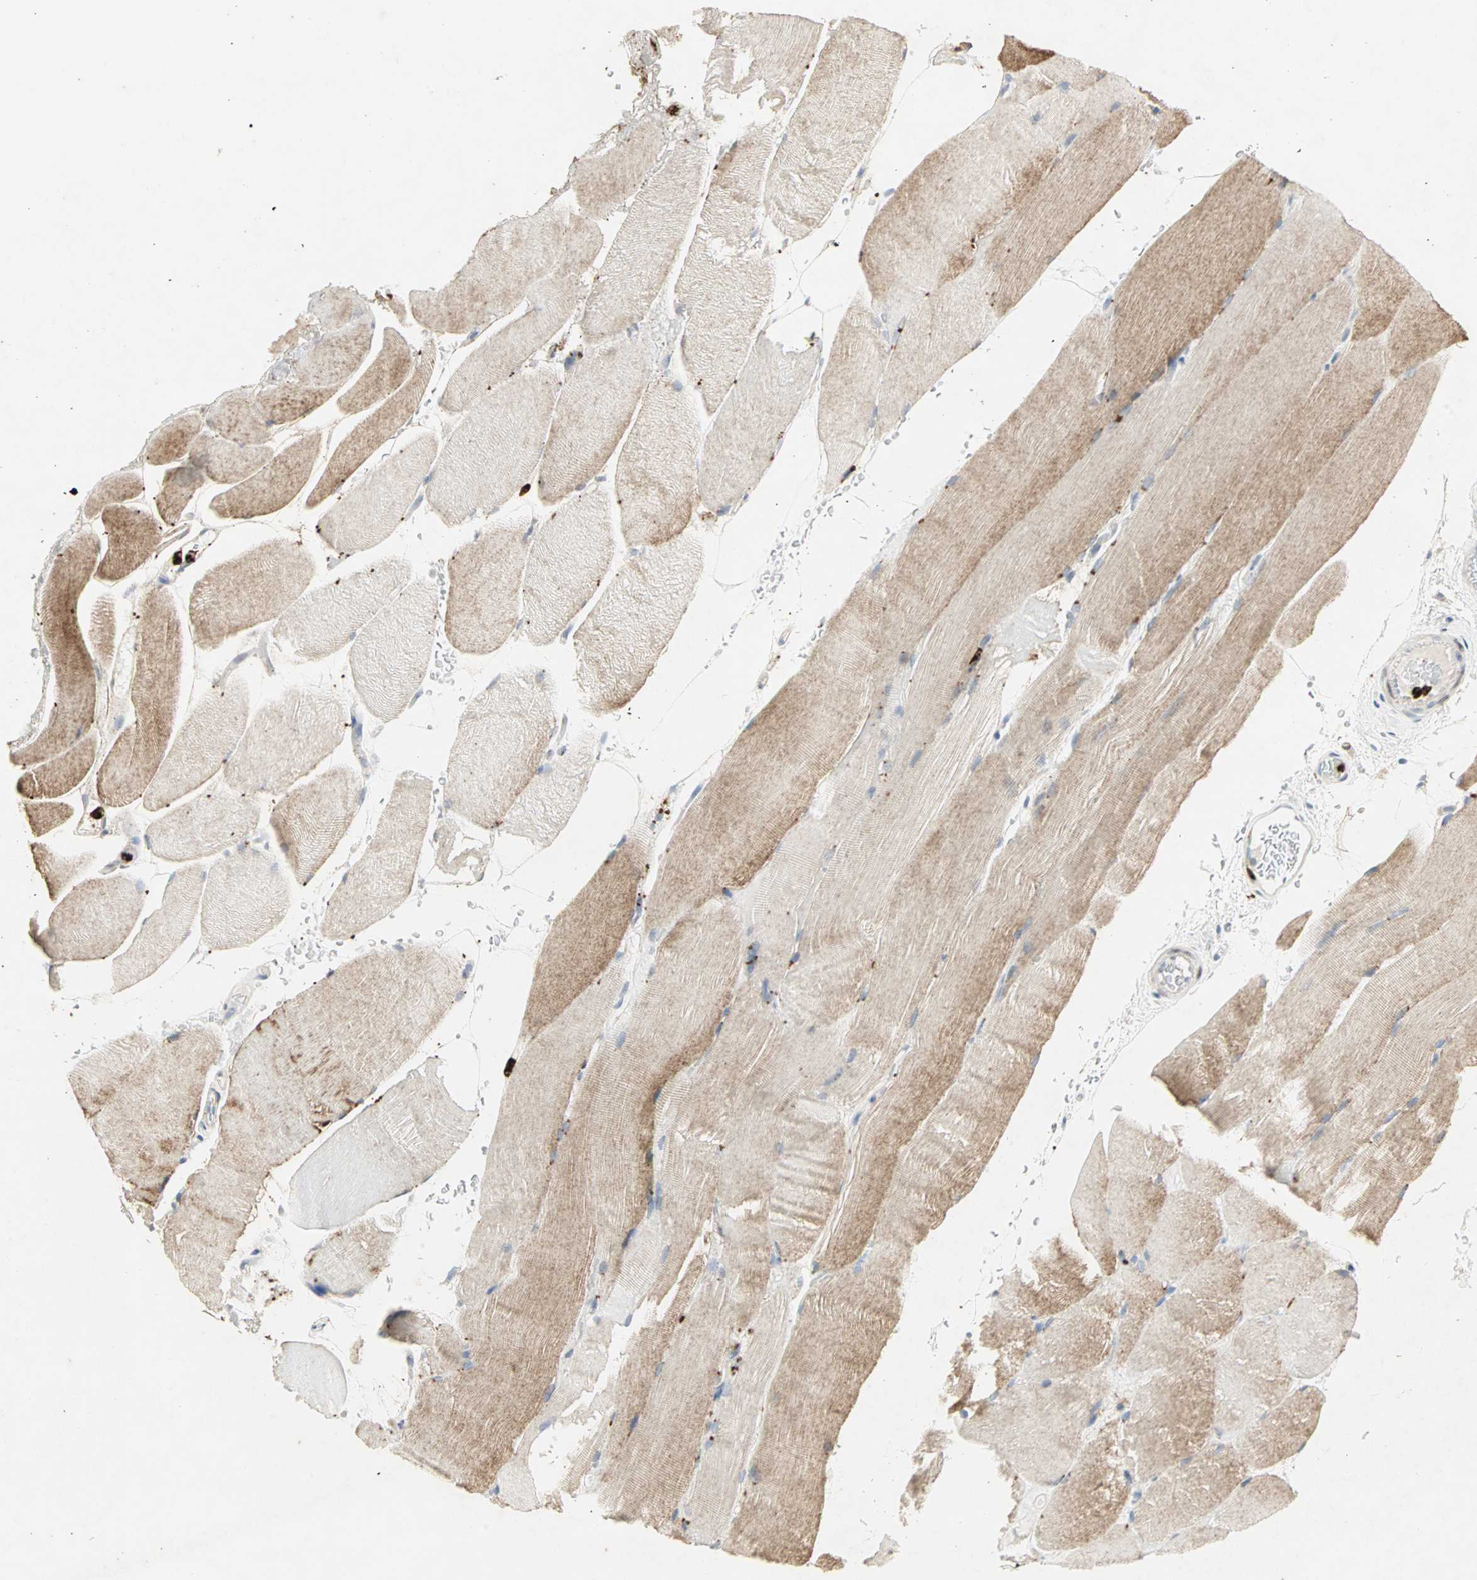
{"staining": {"intensity": "moderate", "quantity": "25%-75%", "location": "cytoplasmic/membranous"}, "tissue": "skeletal muscle", "cell_type": "Myocytes", "image_type": "normal", "snomed": [{"axis": "morphology", "description": "Normal tissue, NOS"}, {"axis": "topography", "description": "Skeletal muscle"}], "caption": "IHC of unremarkable human skeletal muscle demonstrates medium levels of moderate cytoplasmic/membranous positivity in approximately 25%-75% of myocytes.", "gene": "CEACAM6", "patient": {"sex": "female", "age": 37}}